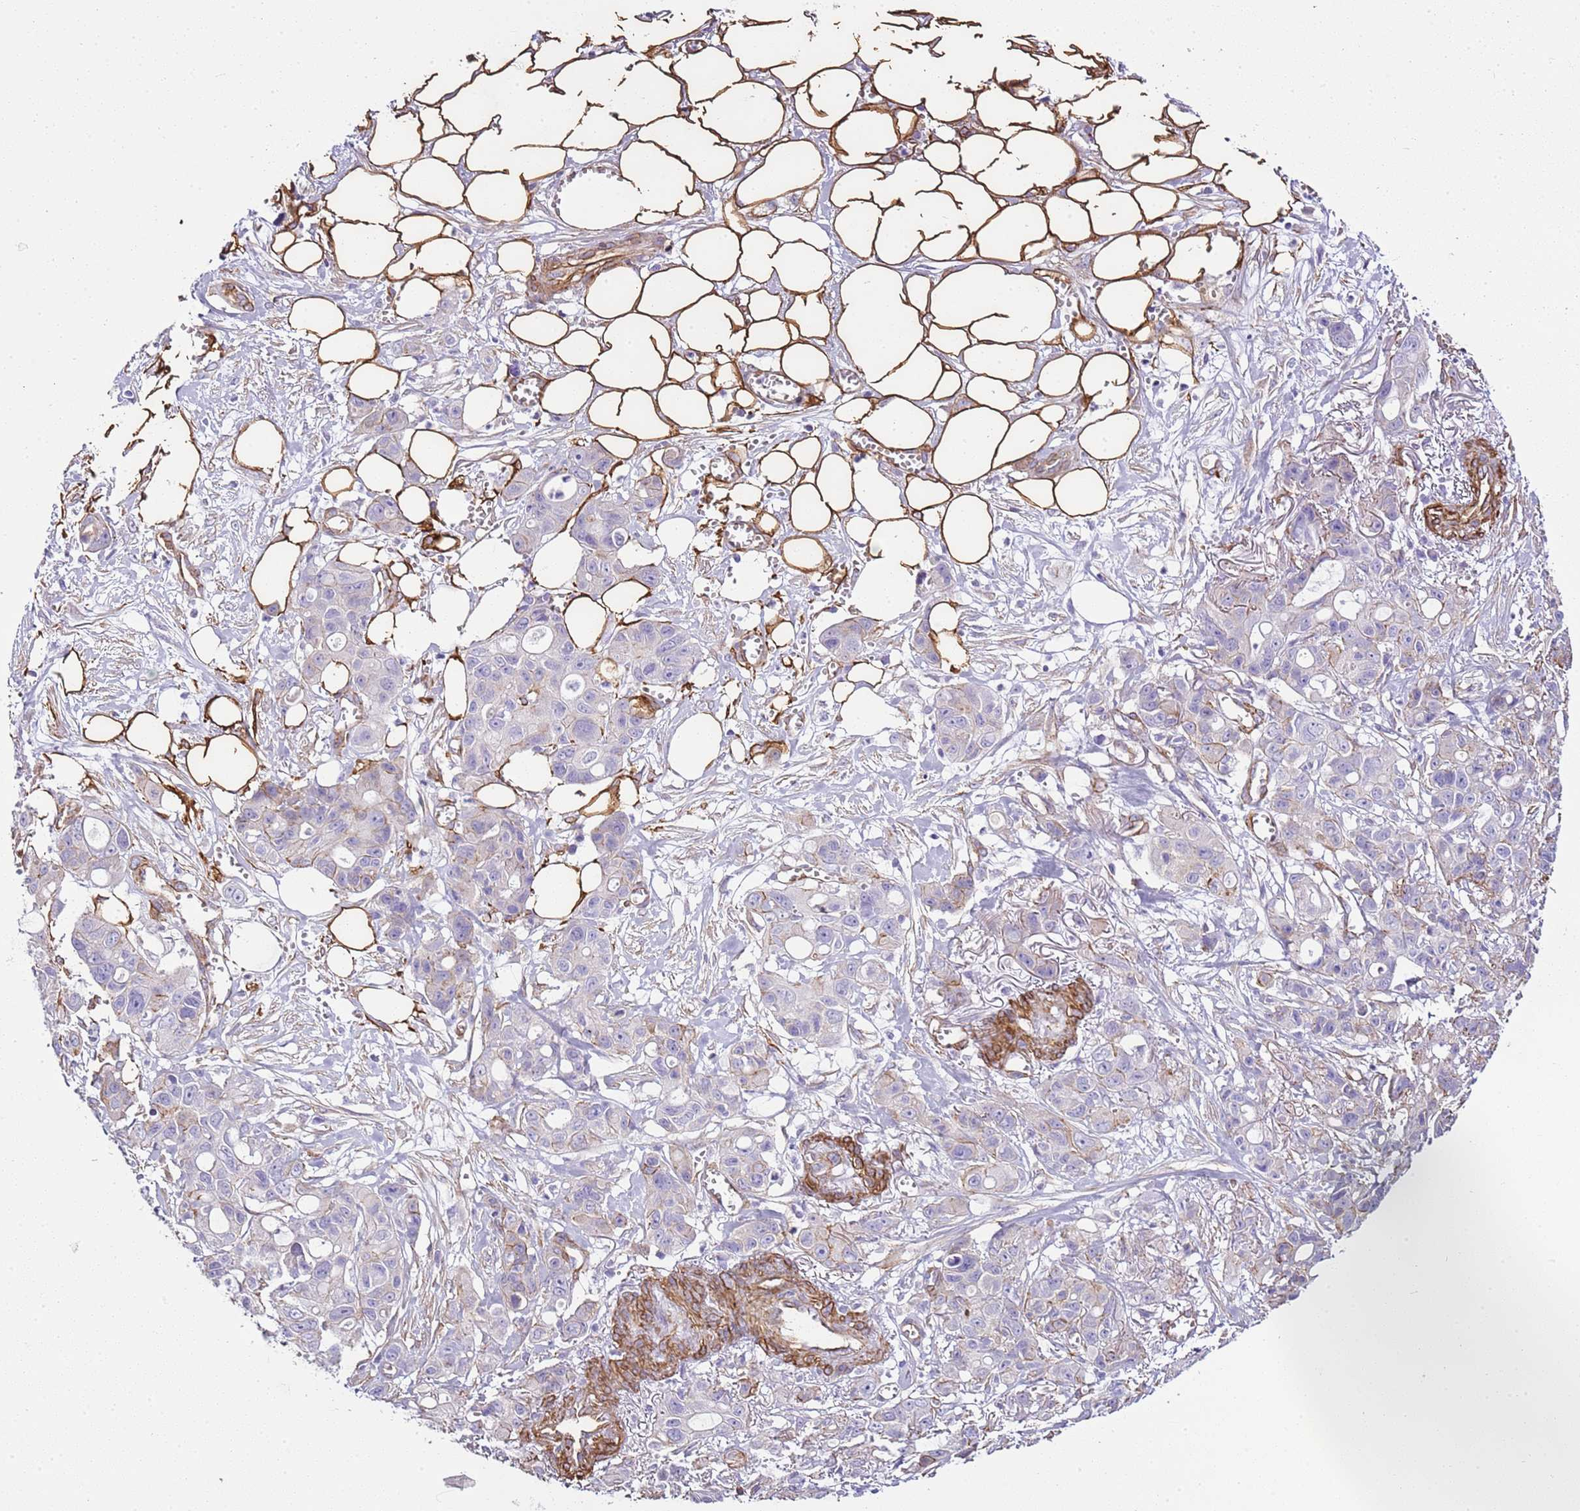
{"staining": {"intensity": "weak", "quantity": "<25%", "location": "cytoplasmic/membranous"}, "tissue": "ovarian cancer", "cell_type": "Tumor cells", "image_type": "cancer", "snomed": [{"axis": "morphology", "description": "Cystadenocarcinoma, mucinous, NOS"}, {"axis": "topography", "description": "Ovary"}], "caption": "A high-resolution photomicrograph shows immunohistochemistry (IHC) staining of ovarian cancer, which demonstrates no significant staining in tumor cells. (IHC, brightfield microscopy, high magnification).", "gene": "CTDSPL", "patient": {"sex": "female", "age": 70}}